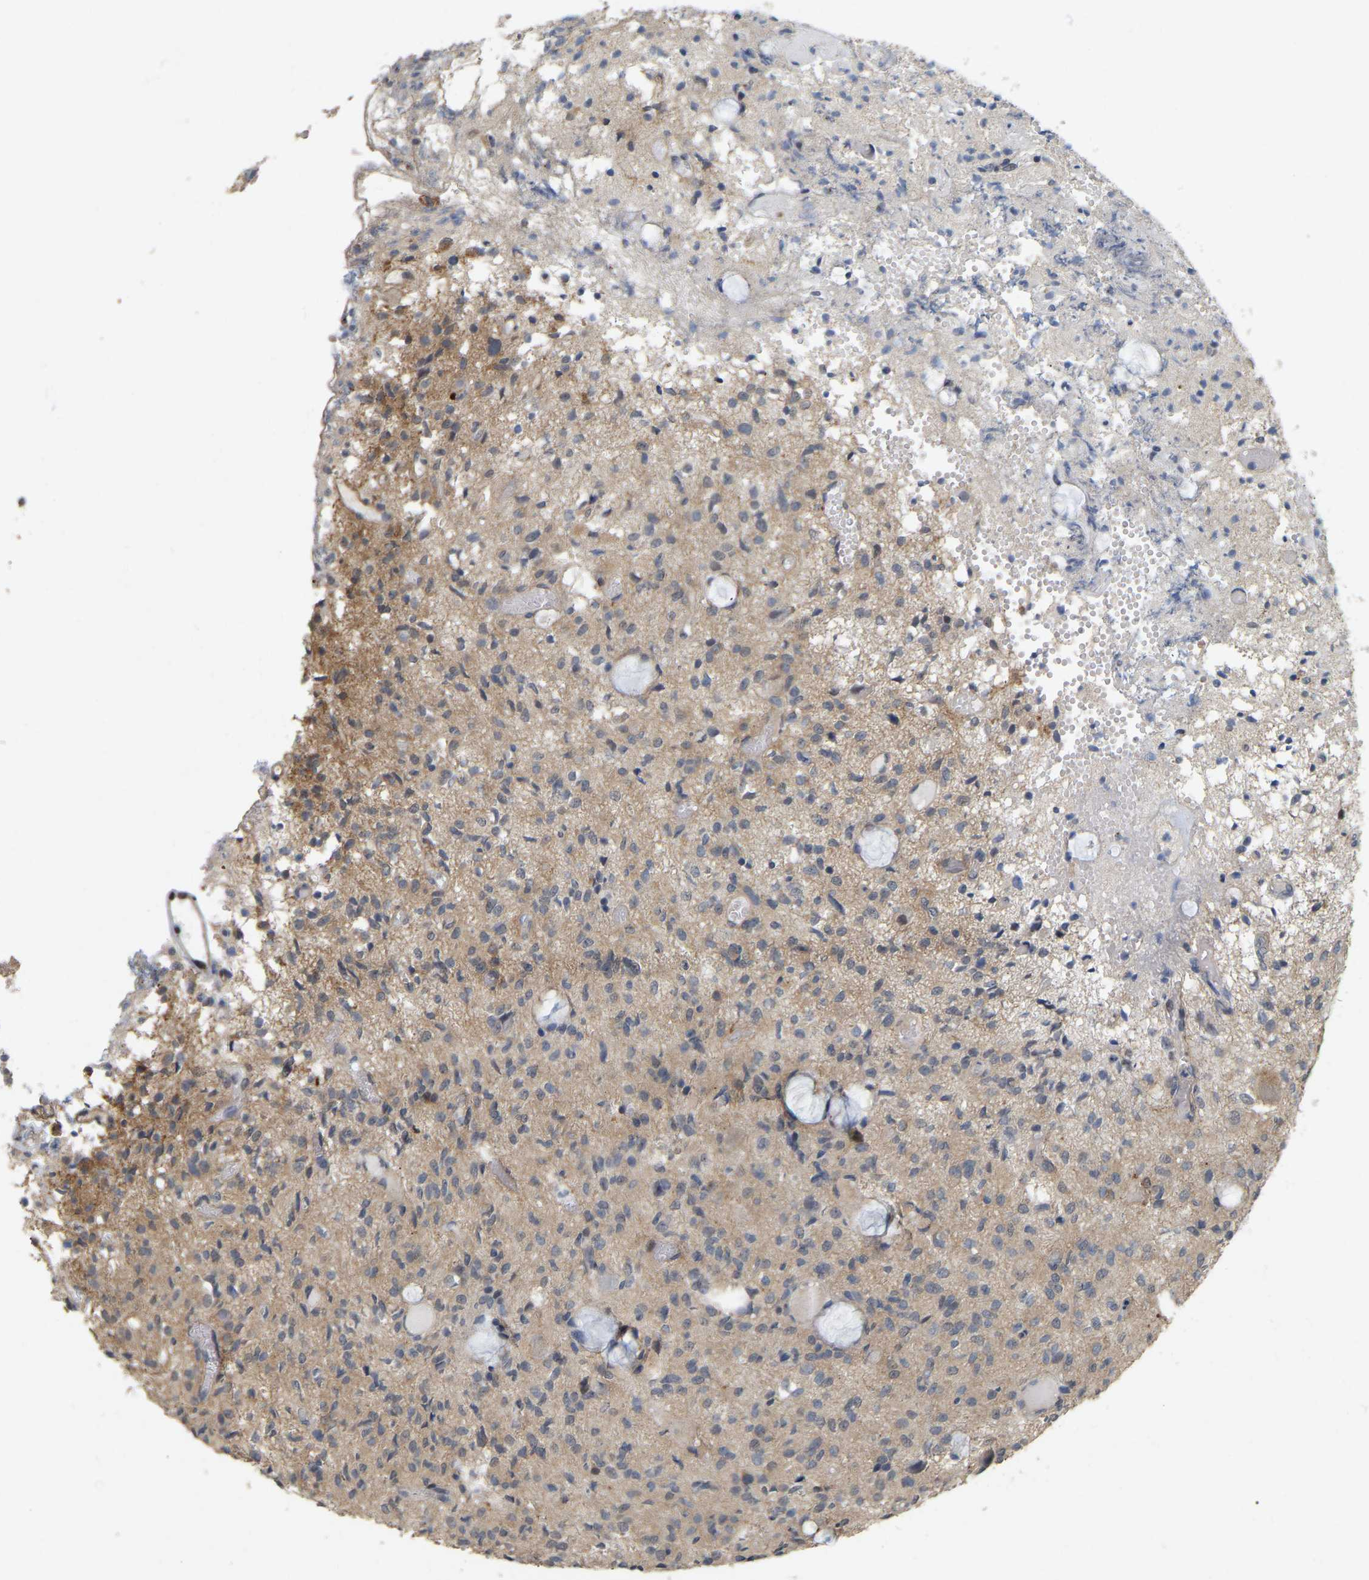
{"staining": {"intensity": "moderate", "quantity": "<25%", "location": "cytoplasmic/membranous"}, "tissue": "glioma", "cell_type": "Tumor cells", "image_type": "cancer", "snomed": [{"axis": "morphology", "description": "Glioma, malignant, High grade"}, {"axis": "topography", "description": "Brain"}], "caption": "A histopathology image of human glioma stained for a protein shows moderate cytoplasmic/membranous brown staining in tumor cells.", "gene": "RUVBL1", "patient": {"sex": "female", "age": 59}}